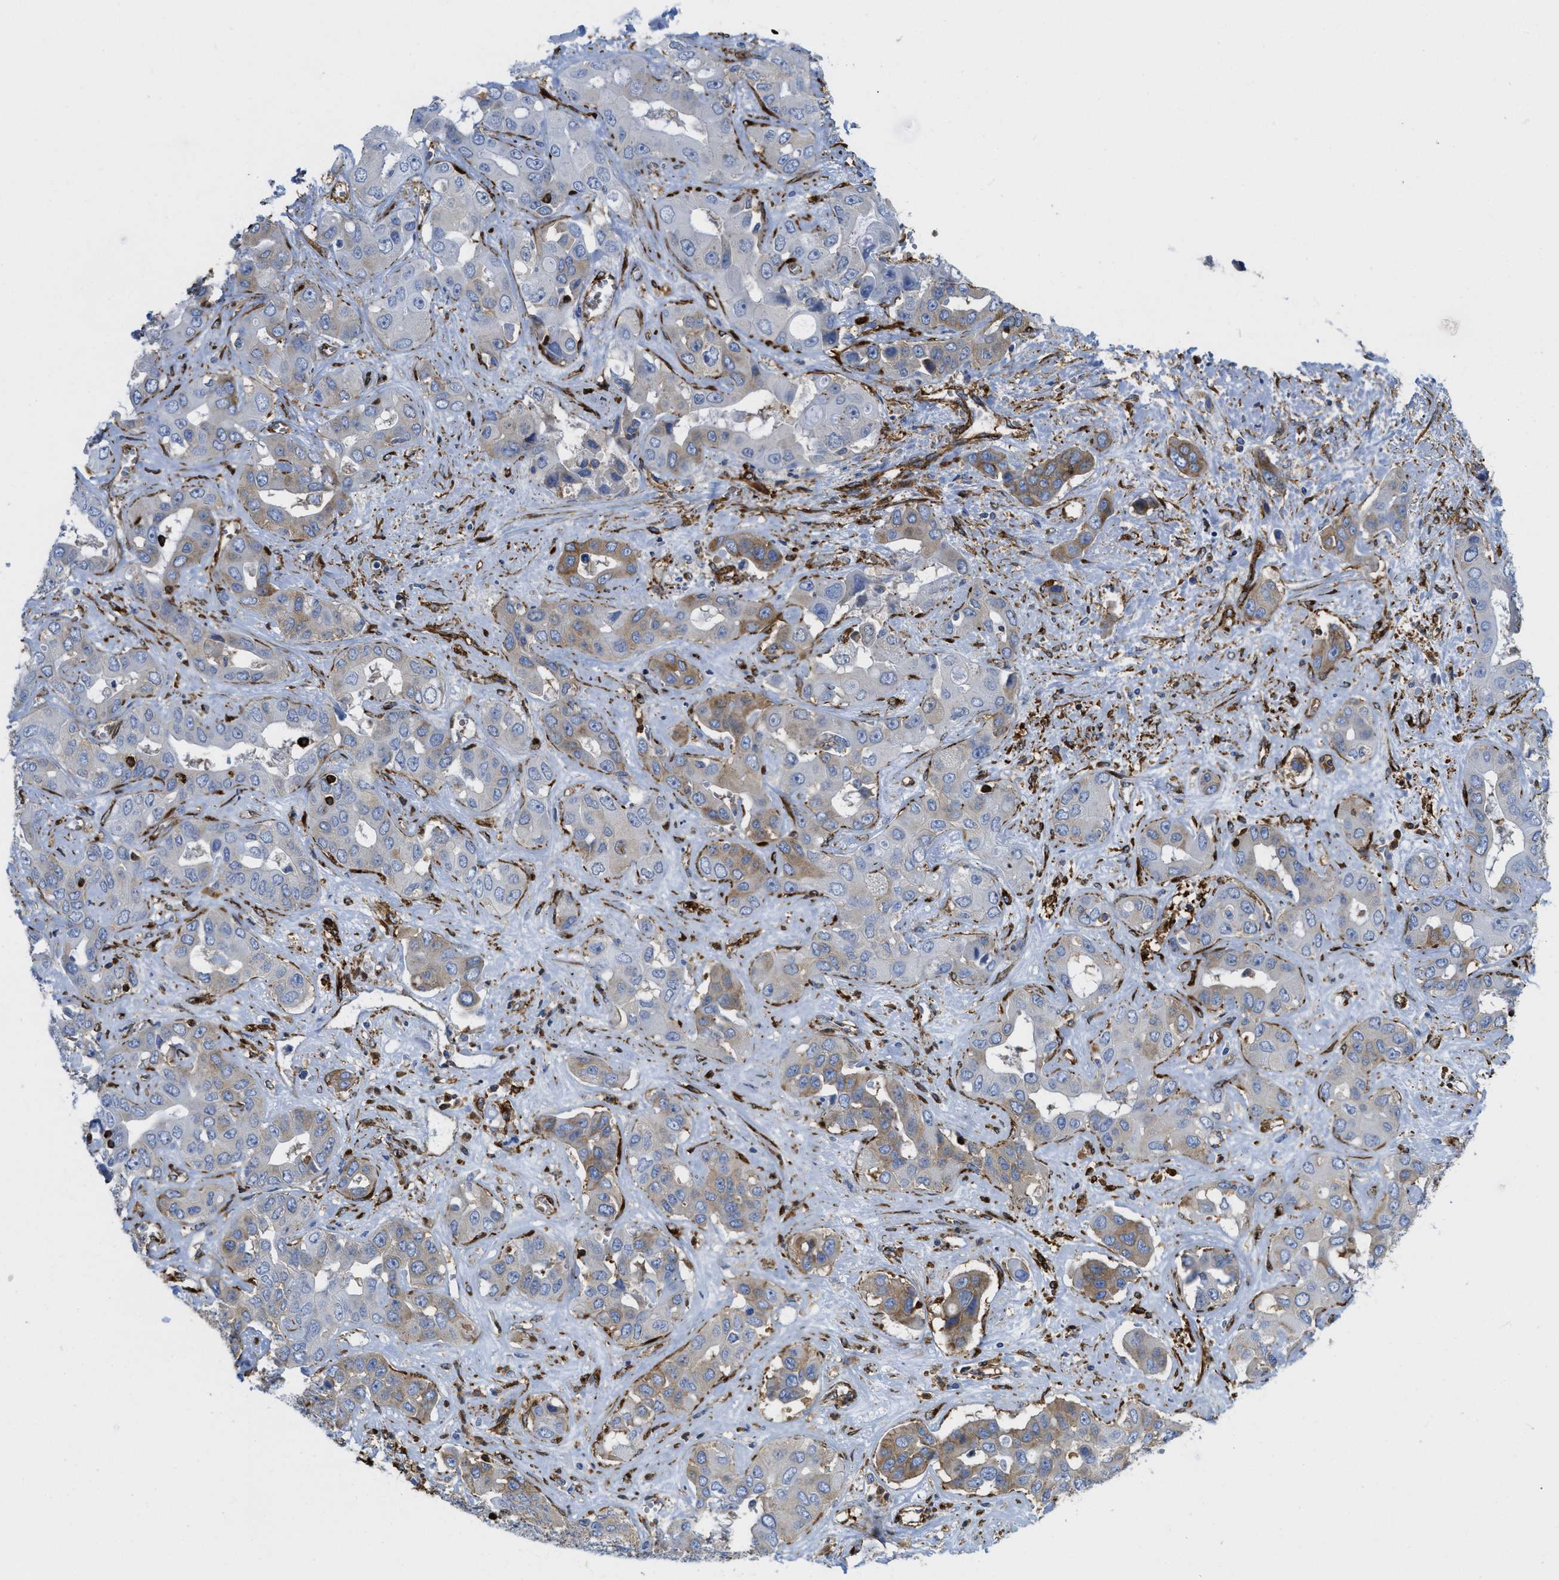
{"staining": {"intensity": "weak", "quantity": "<25%", "location": "cytoplasmic/membranous"}, "tissue": "liver cancer", "cell_type": "Tumor cells", "image_type": "cancer", "snomed": [{"axis": "morphology", "description": "Cholangiocarcinoma"}, {"axis": "topography", "description": "Liver"}], "caption": "IHC of liver cancer (cholangiocarcinoma) displays no expression in tumor cells.", "gene": "HIP1", "patient": {"sex": "female", "age": 52}}